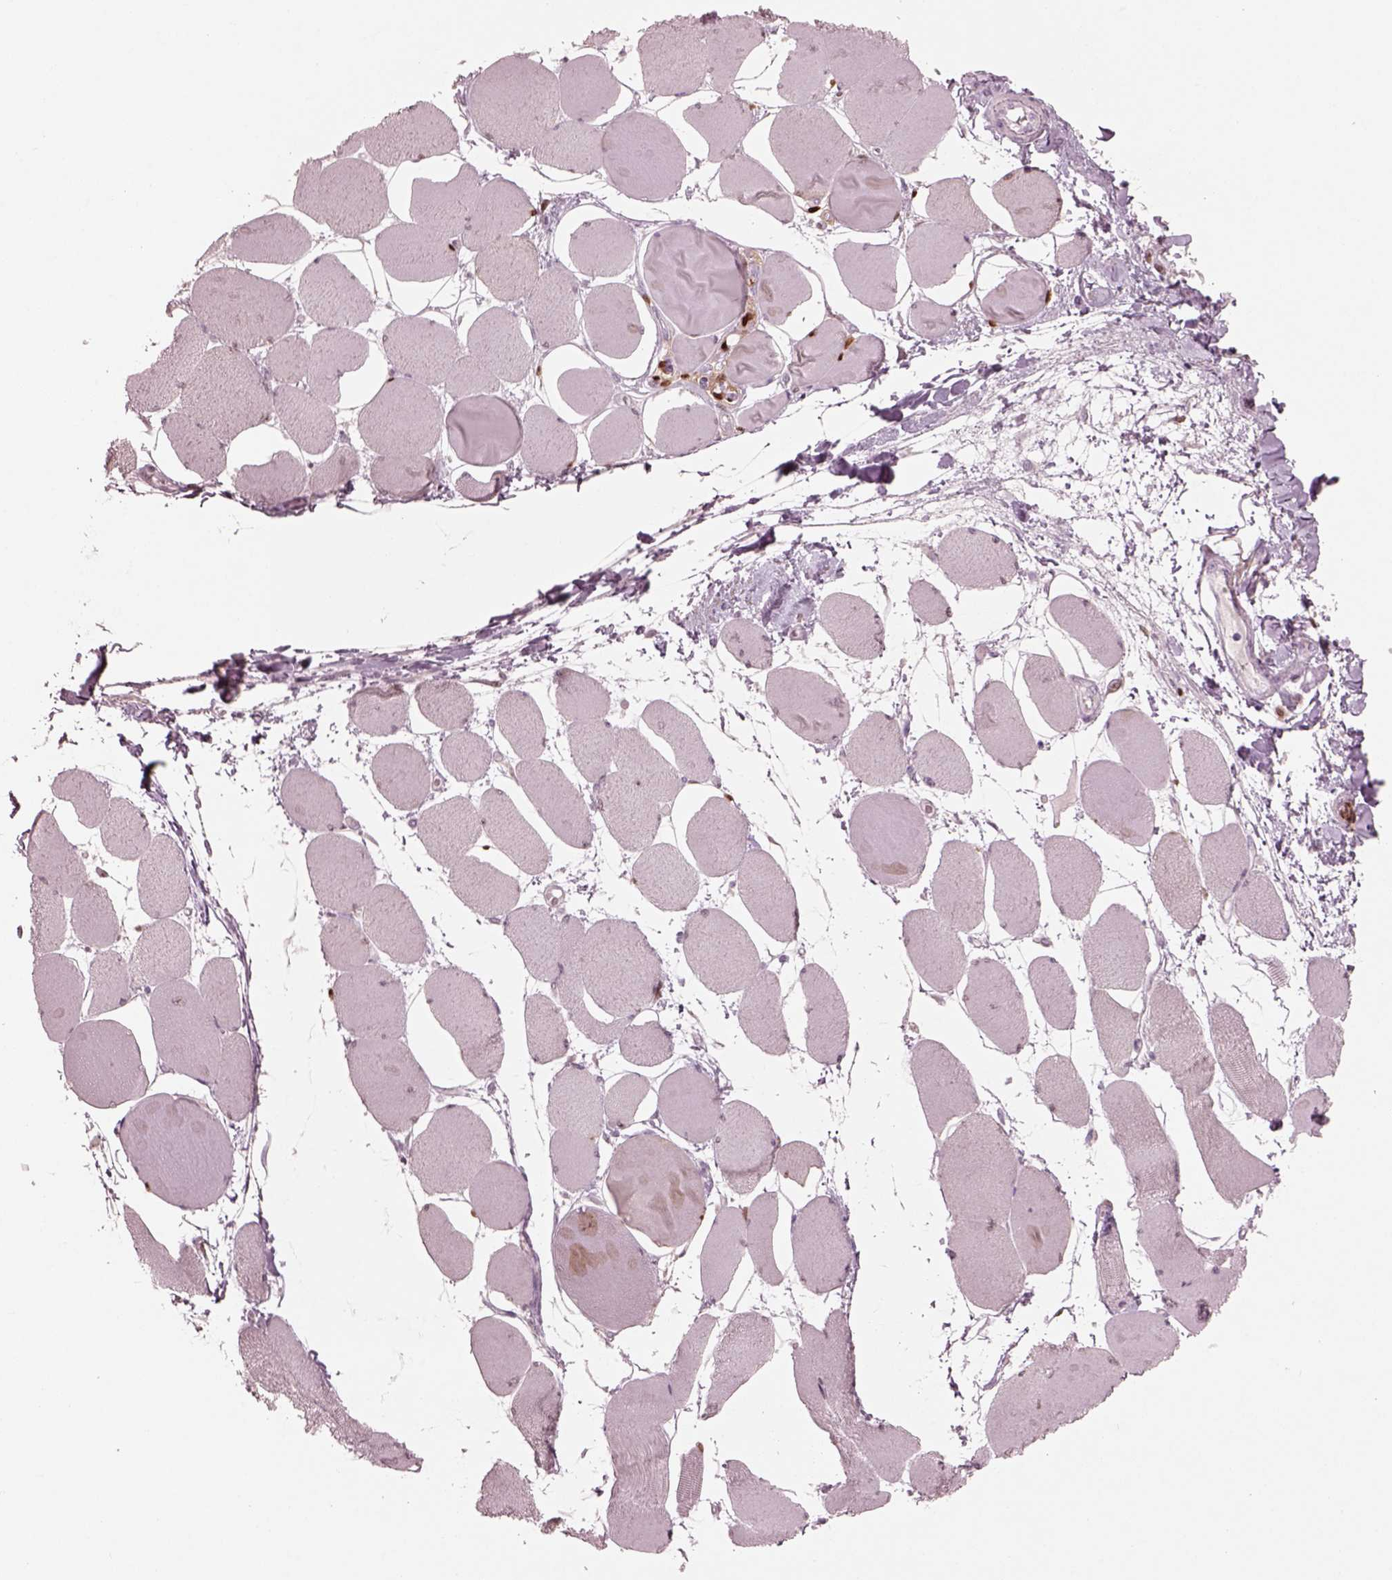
{"staining": {"intensity": "strong", "quantity": "<25%", "location": "nuclear"}, "tissue": "skeletal muscle", "cell_type": "Myocytes", "image_type": "normal", "snomed": [{"axis": "morphology", "description": "Normal tissue, NOS"}, {"axis": "topography", "description": "Skeletal muscle"}], "caption": "A high-resolution photomicrograph shows IHC staining of normal skeletal muscle, which reveals strong nuclear staining in about <25% of myocytes. (DAB (3,3'-diaminobenzidine) IHC, brown staining for protein, blue staining for nuclei).", "gene": "SOX9", "patient": {"sex": "female", "age": 75}}